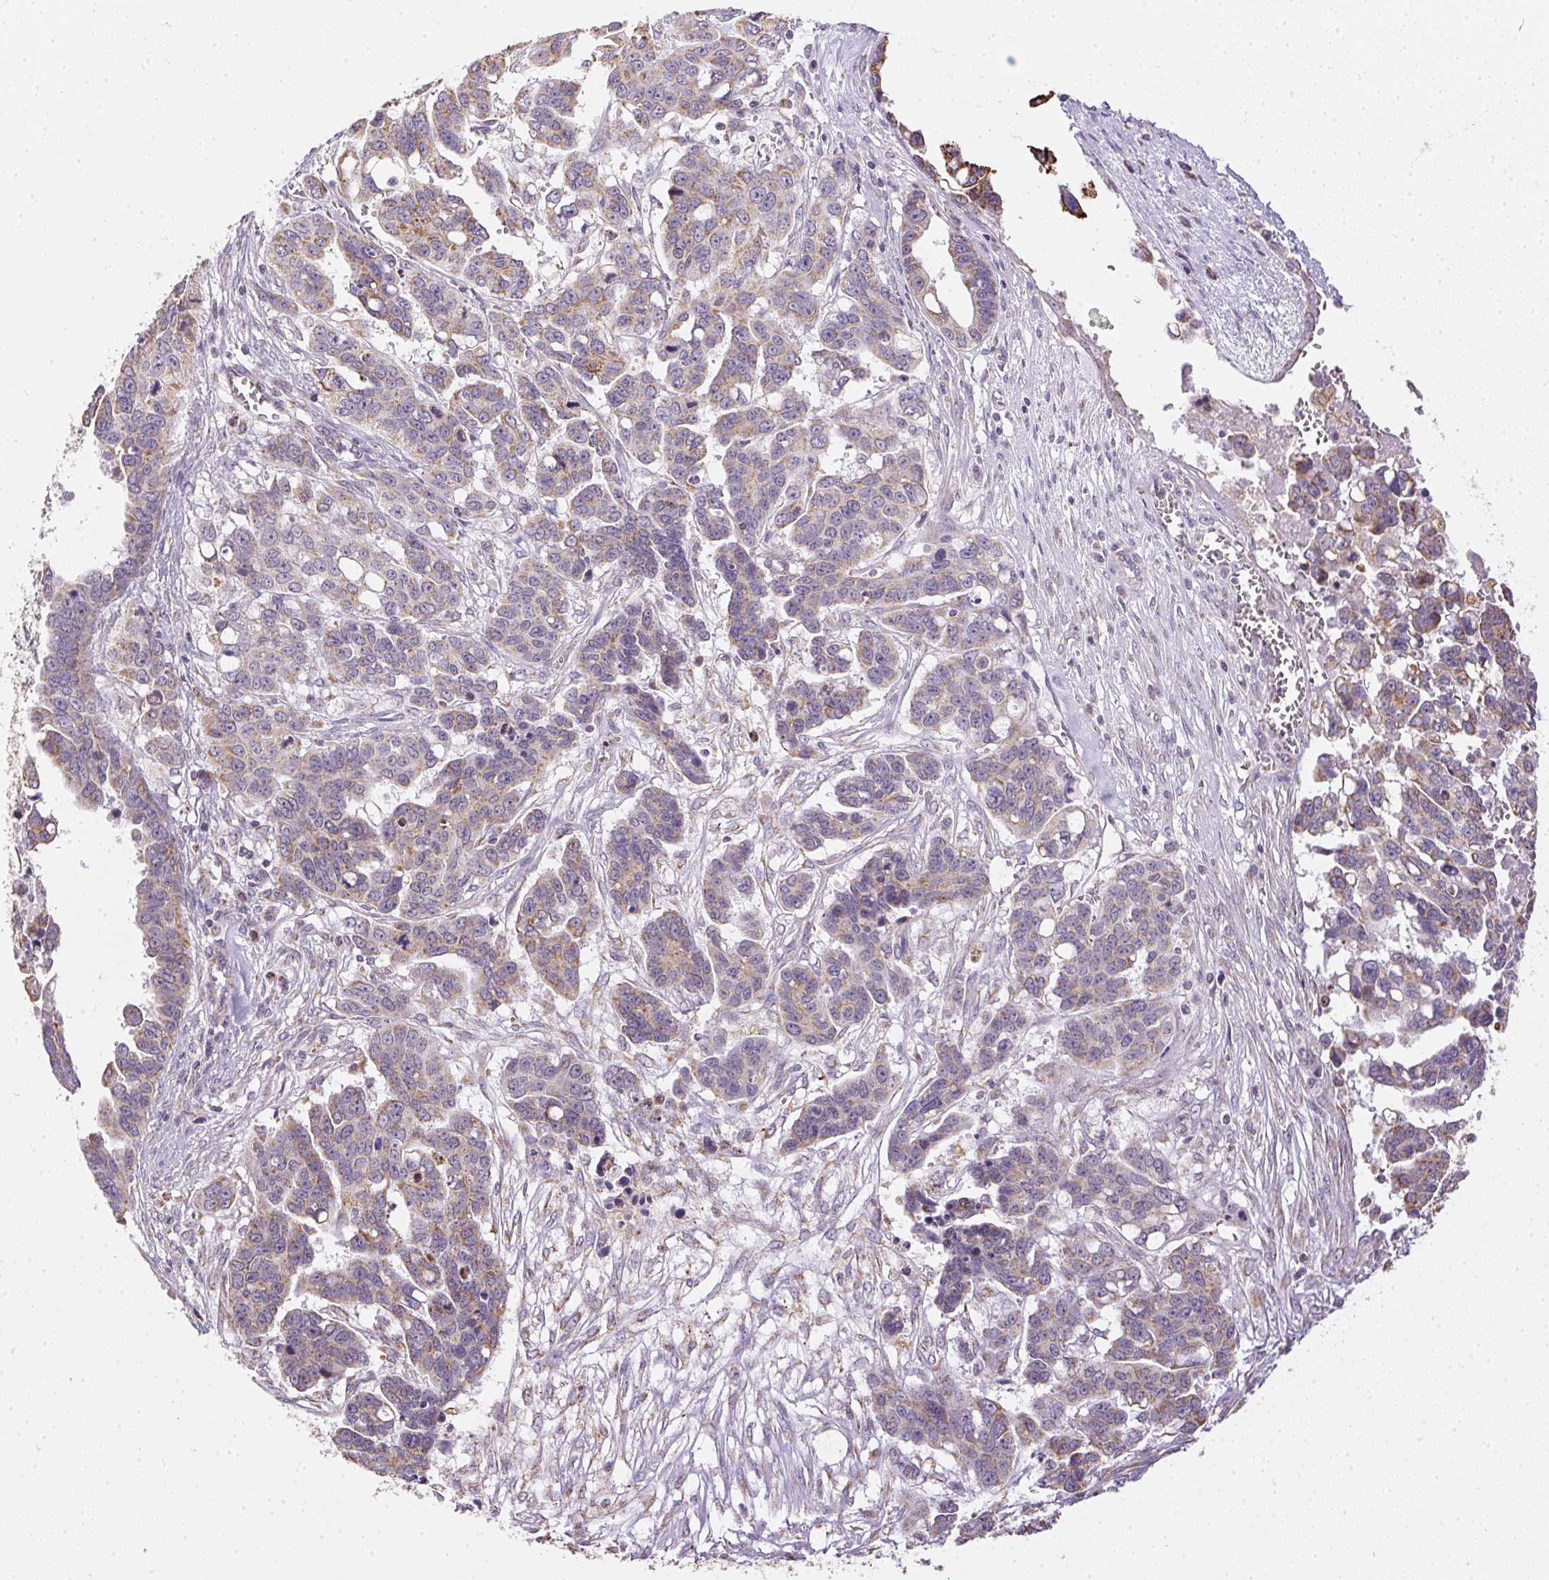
{"staining": {"intensity": "moderate", "quantity": "25%-75%", "location": "cytoplasmic/membranous"}, "tissue": "ovarian cancer", "cell_type": "Tumor cells", "image_type": "cancer", "snomed": [{"axis": "morphology", "description": "Carcinoma, endometroid"}, {"axis": "topography", "description": "Ovary"}], "caption": "Brown immunohistochemical staining in ovarian cancer displays moderate cytoplasmic/membranous expression in about 25%-75% of tumor cells.", "gene": "MAPK11", "patient": {"sex": "female", "age": 78}}